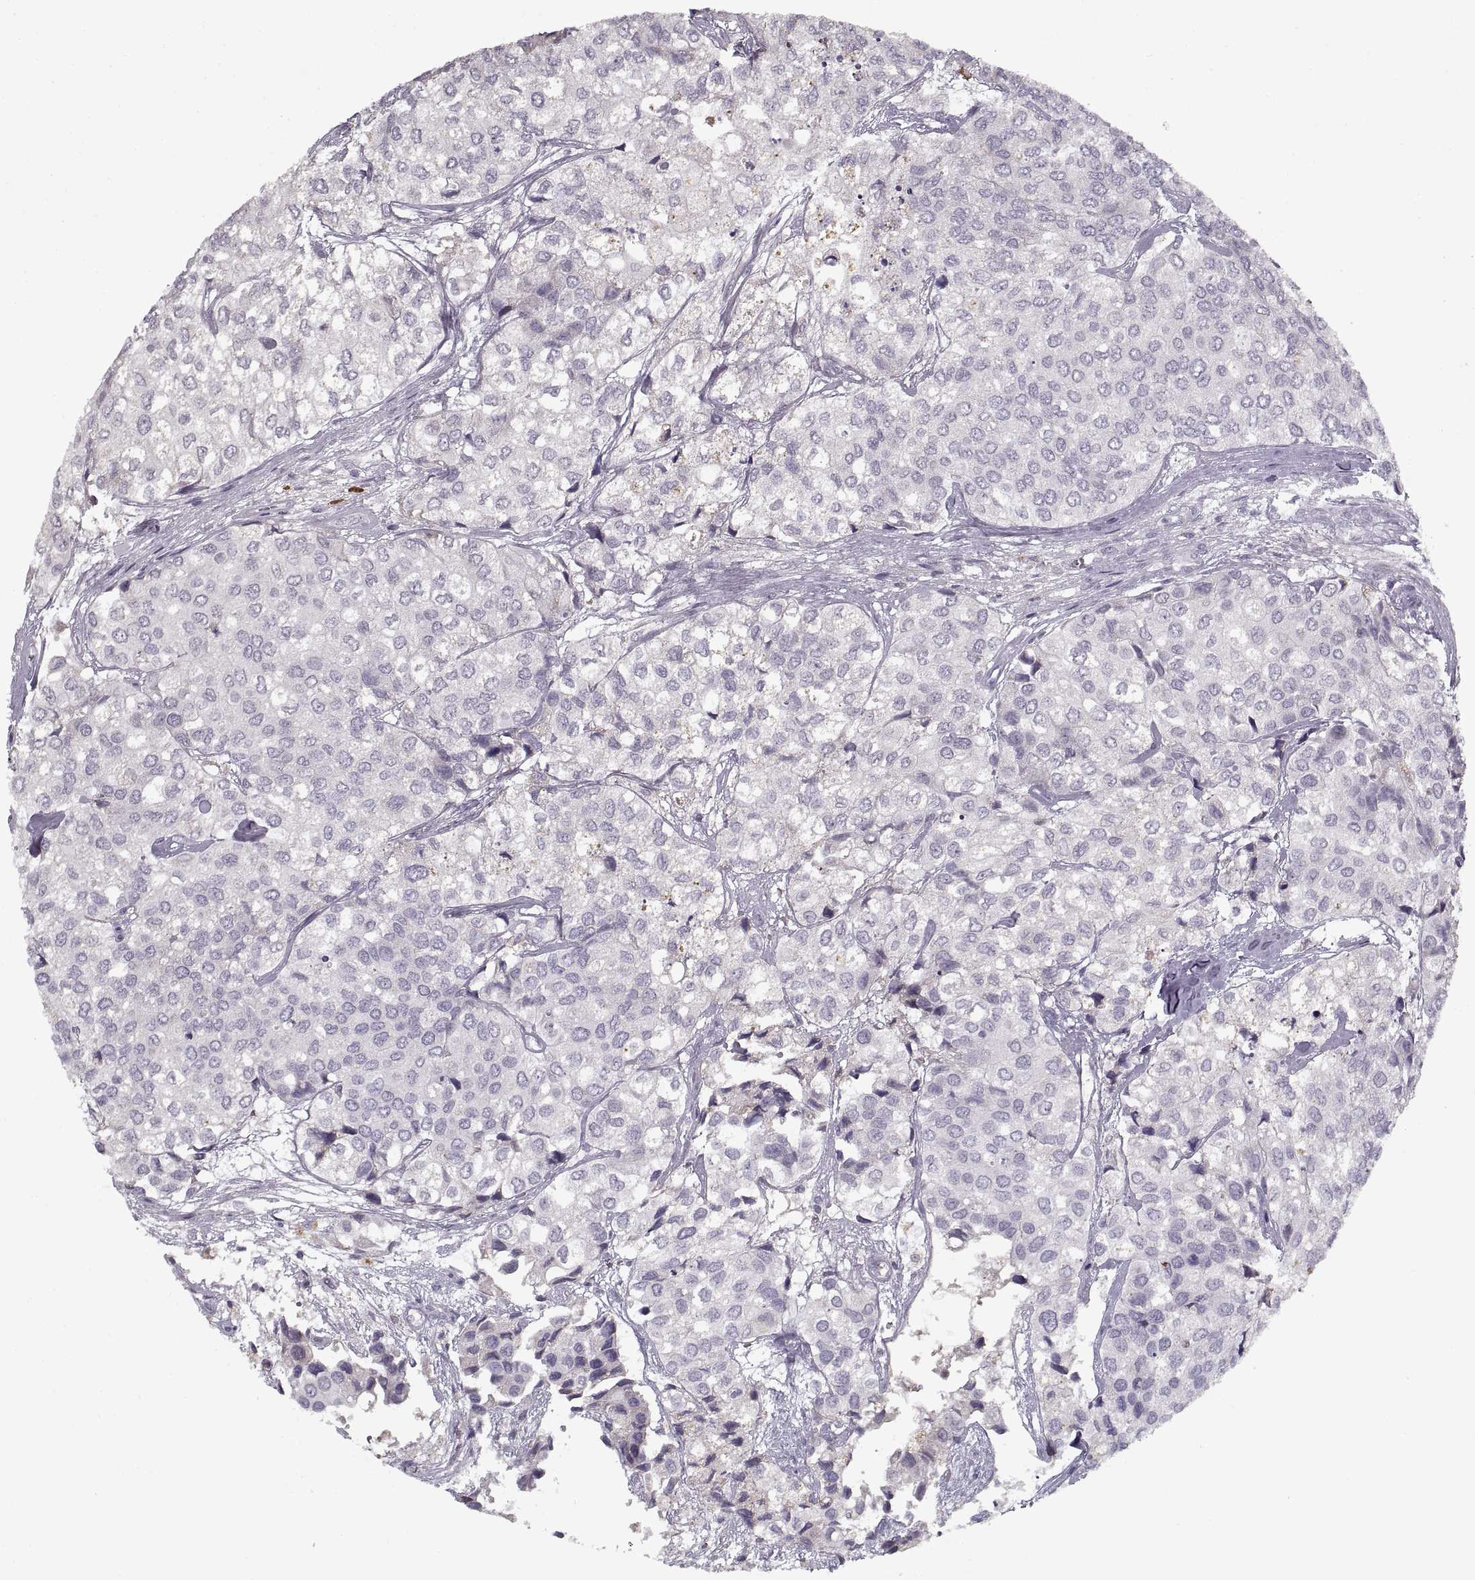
{"staining": {"intensity": "negative", "quantity": "none", "location": "none"}, "tissue": "urothelial cancer", "cell_type": "Tumor cells", "image_type": "cancer", "snomed": [{"axis": "morphology", "description": "Urothelial carcinoma, High grade"}, {"axis": "topography", "description": "Urinary bladder"}], "caption": "DAB (3,3'-diaminobenzidine) immunohistochemical staining of urothelial cancer exhibits no significant expression in tumor cells.", "gene": "GAD2", "patient": {"sex": "male", "age": 73}}